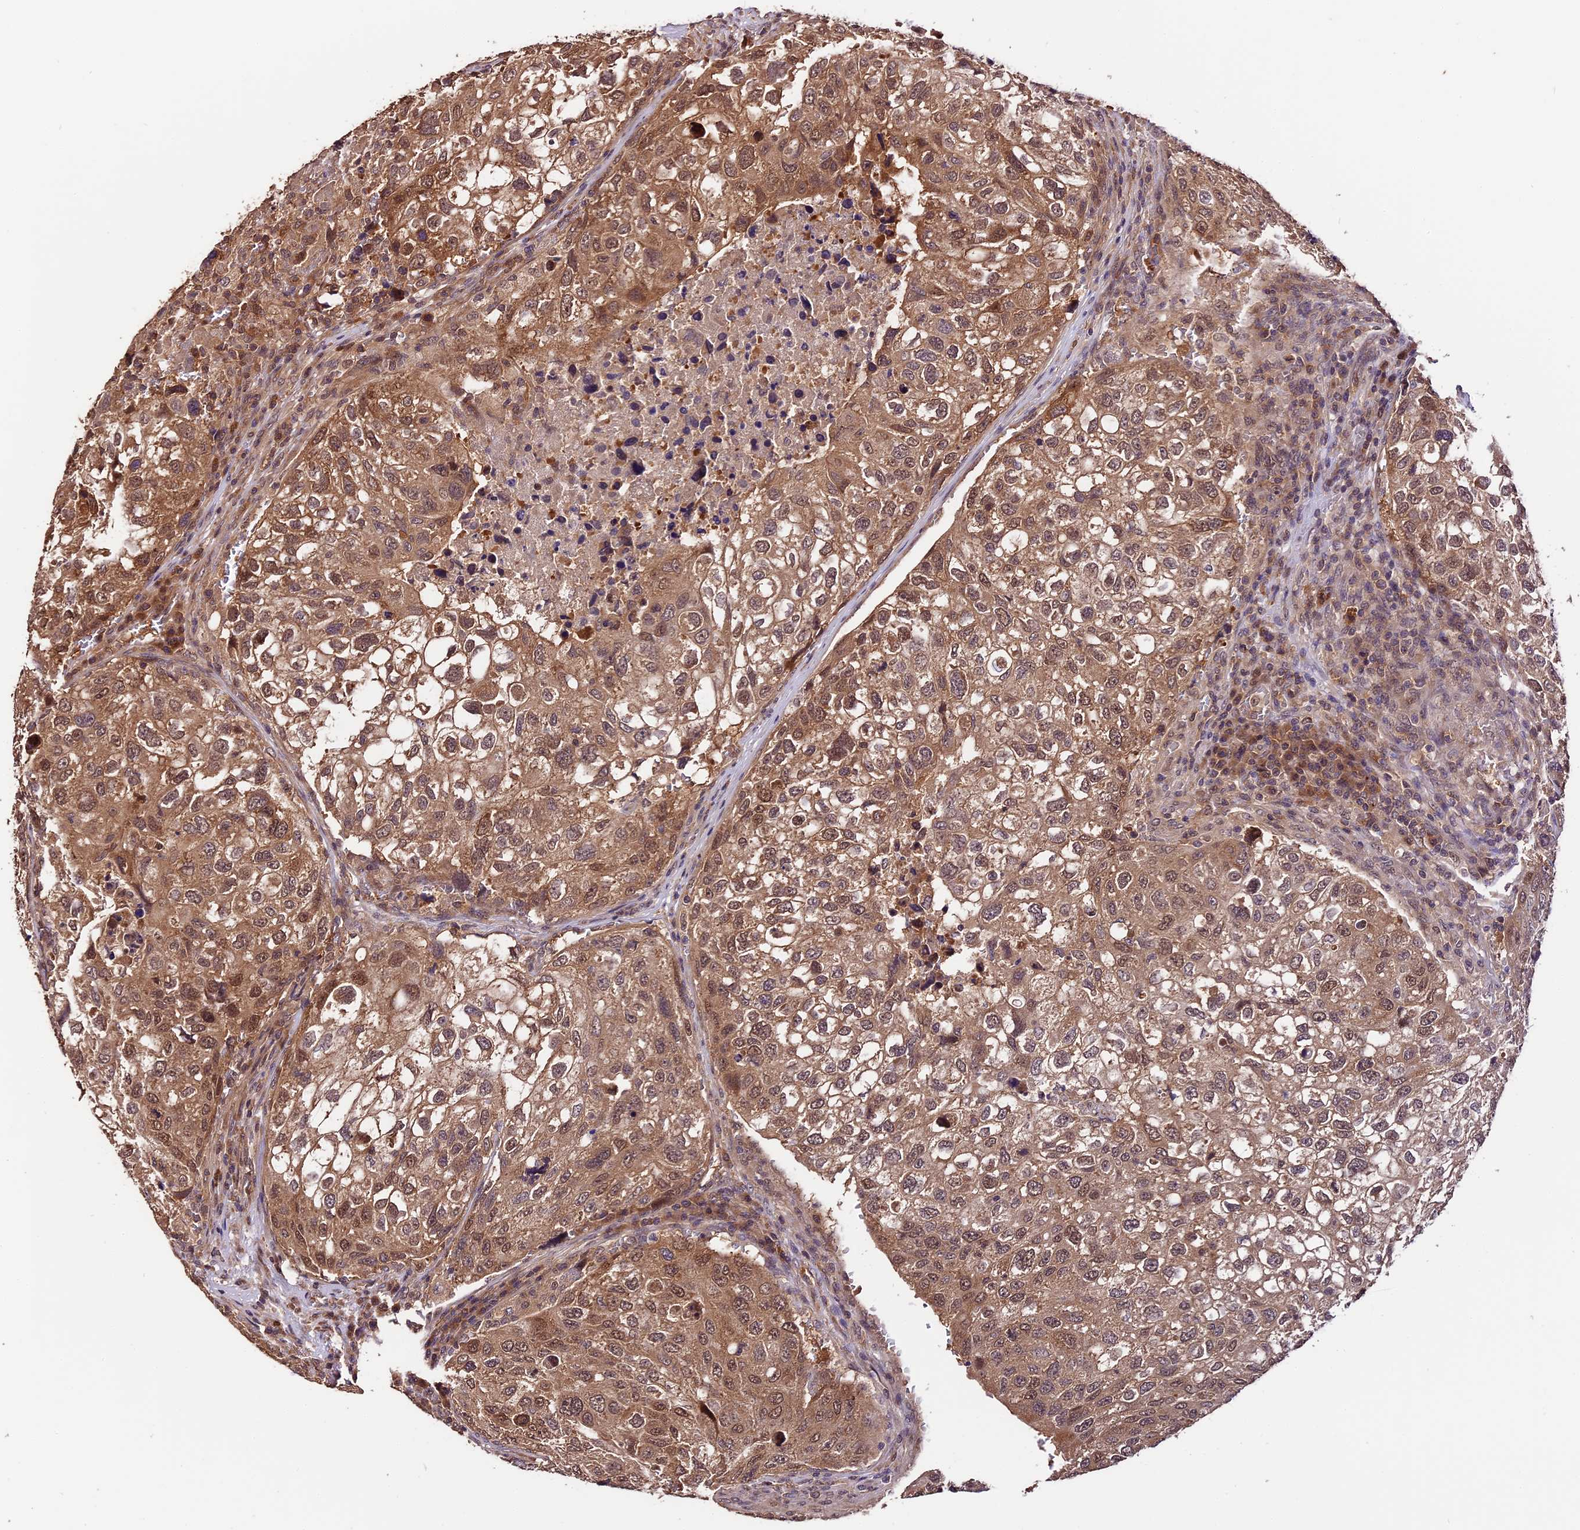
{"staining": {"intensity": "moderate", "quantity": ">75%", "location": "cytoplasmic/membranous,nuclear"}, "tissue": "urothelial cancer", "cell_type": "Tumor cells", "image_type": "cancer", "snomed": [{"axis": "morphology", "description": "Urothelial carcinoma, High grade"}, {"axis": "topography", "description": "Lymph node"}, {"axis": "topography", "description": "Urinary bladder"}], "caption": "DAB (3,3'-diaminobenzidine) immunohistochemical staining of human urothelial cancer exhibits moderate cytoplasmic/membranous and nuclear protein staining in approximately >75% of tumor cells.", "gene": "TRMT1", "patient": {"sex": "male", "age": 51}}